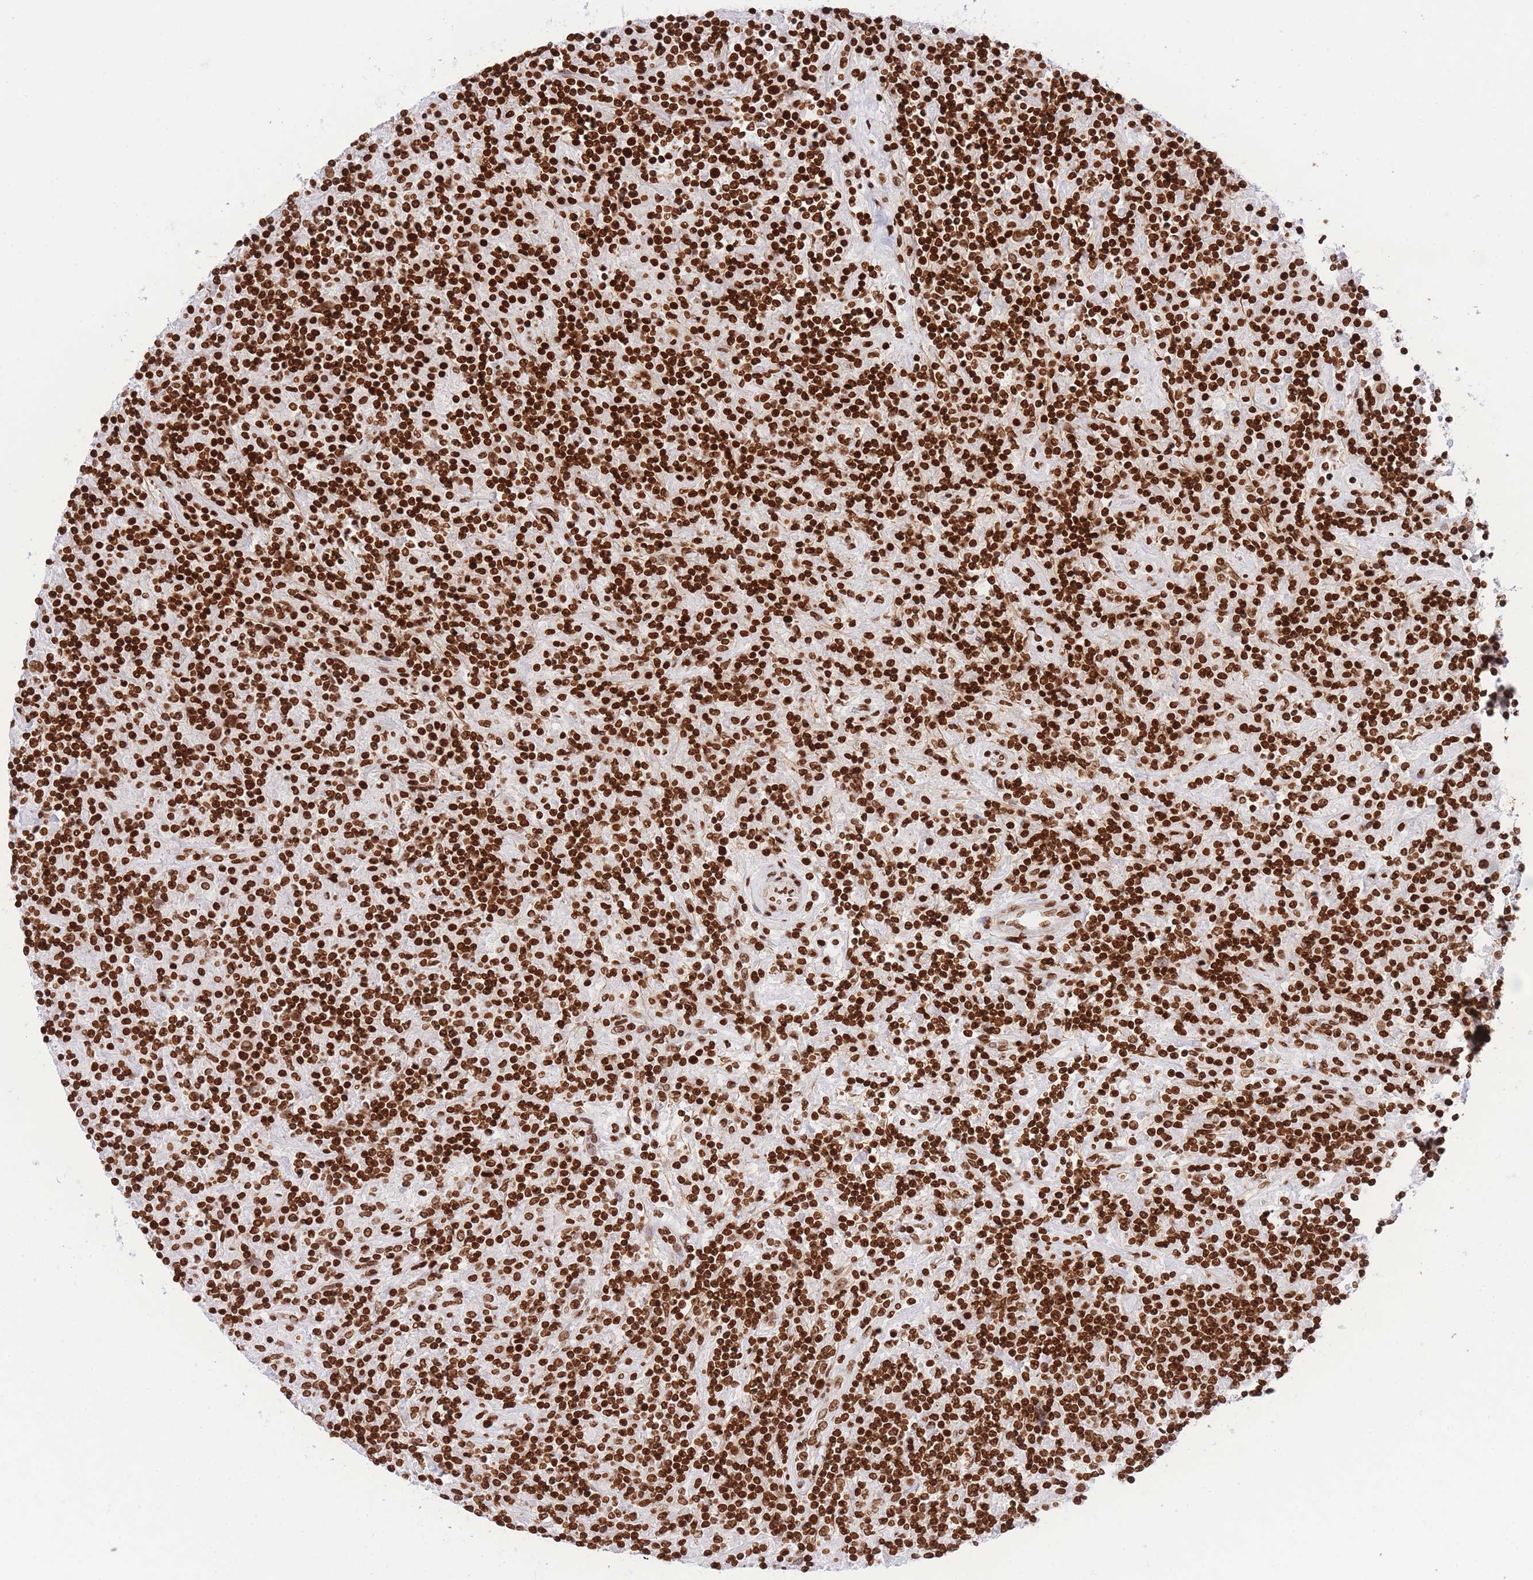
{"staining": {"intensity": "moderate", "quantity": ">75%", "location": "nuclear"}, "tissue": "lymphoma", "cell_type": "Tumor cells", "image_type": "cancer", "snomed": [{"axis": "morphology", "description": "Hodgkin's disease, NOS"}, {"axis": "topography", "description": "Lymph node"}], "caption": "Human lymphoma stained with a brown dye demonstrates moderate nuclear positive staining in approximately >75% of tumor cells.", "gene": "H2BC11", "patient": {"sex": "male", "age": 70}}